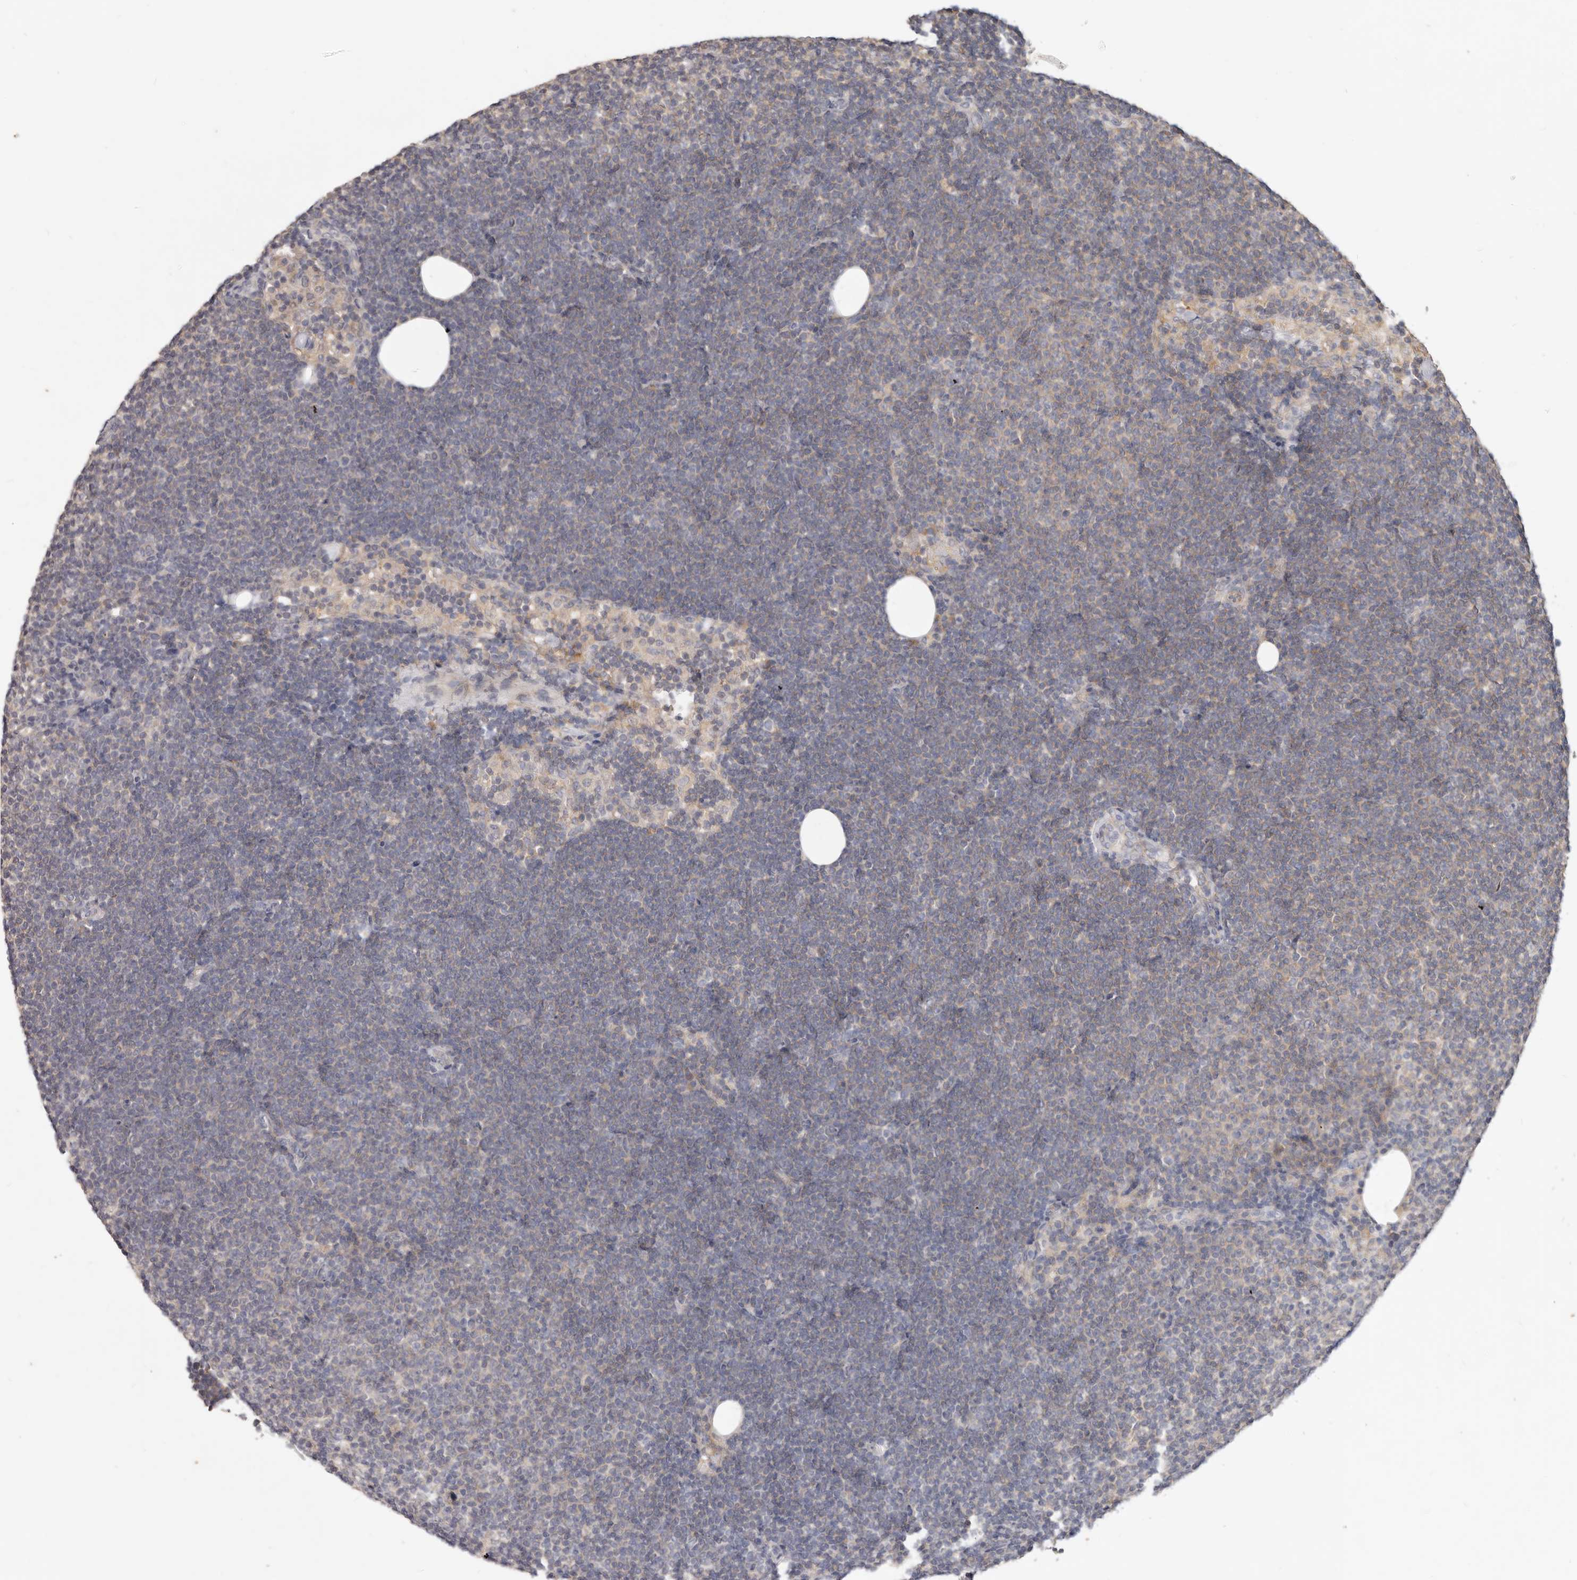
{"staining": {"intensity": "weak", "quantity": "<25%", "location": "cytoplasmic/membranous"}, "tissue": "lymphoma", "cell_type": "Tumor cells", "image_type": "cancer", "snomed": [{"axis": "morphology", "description": "Malignant lymphoma, non-Hodgkin's type, Low grade"}, {"axis": "topography", "description": "Lymph node"}], "caption": "Low-grade malignant lymphoma, non-Hodgkin's type was stained to show a protein in brown. There is no significant expression in tumor cells.", "gene": "WDR77", "patient": {"sex": "female", "age": 53}}